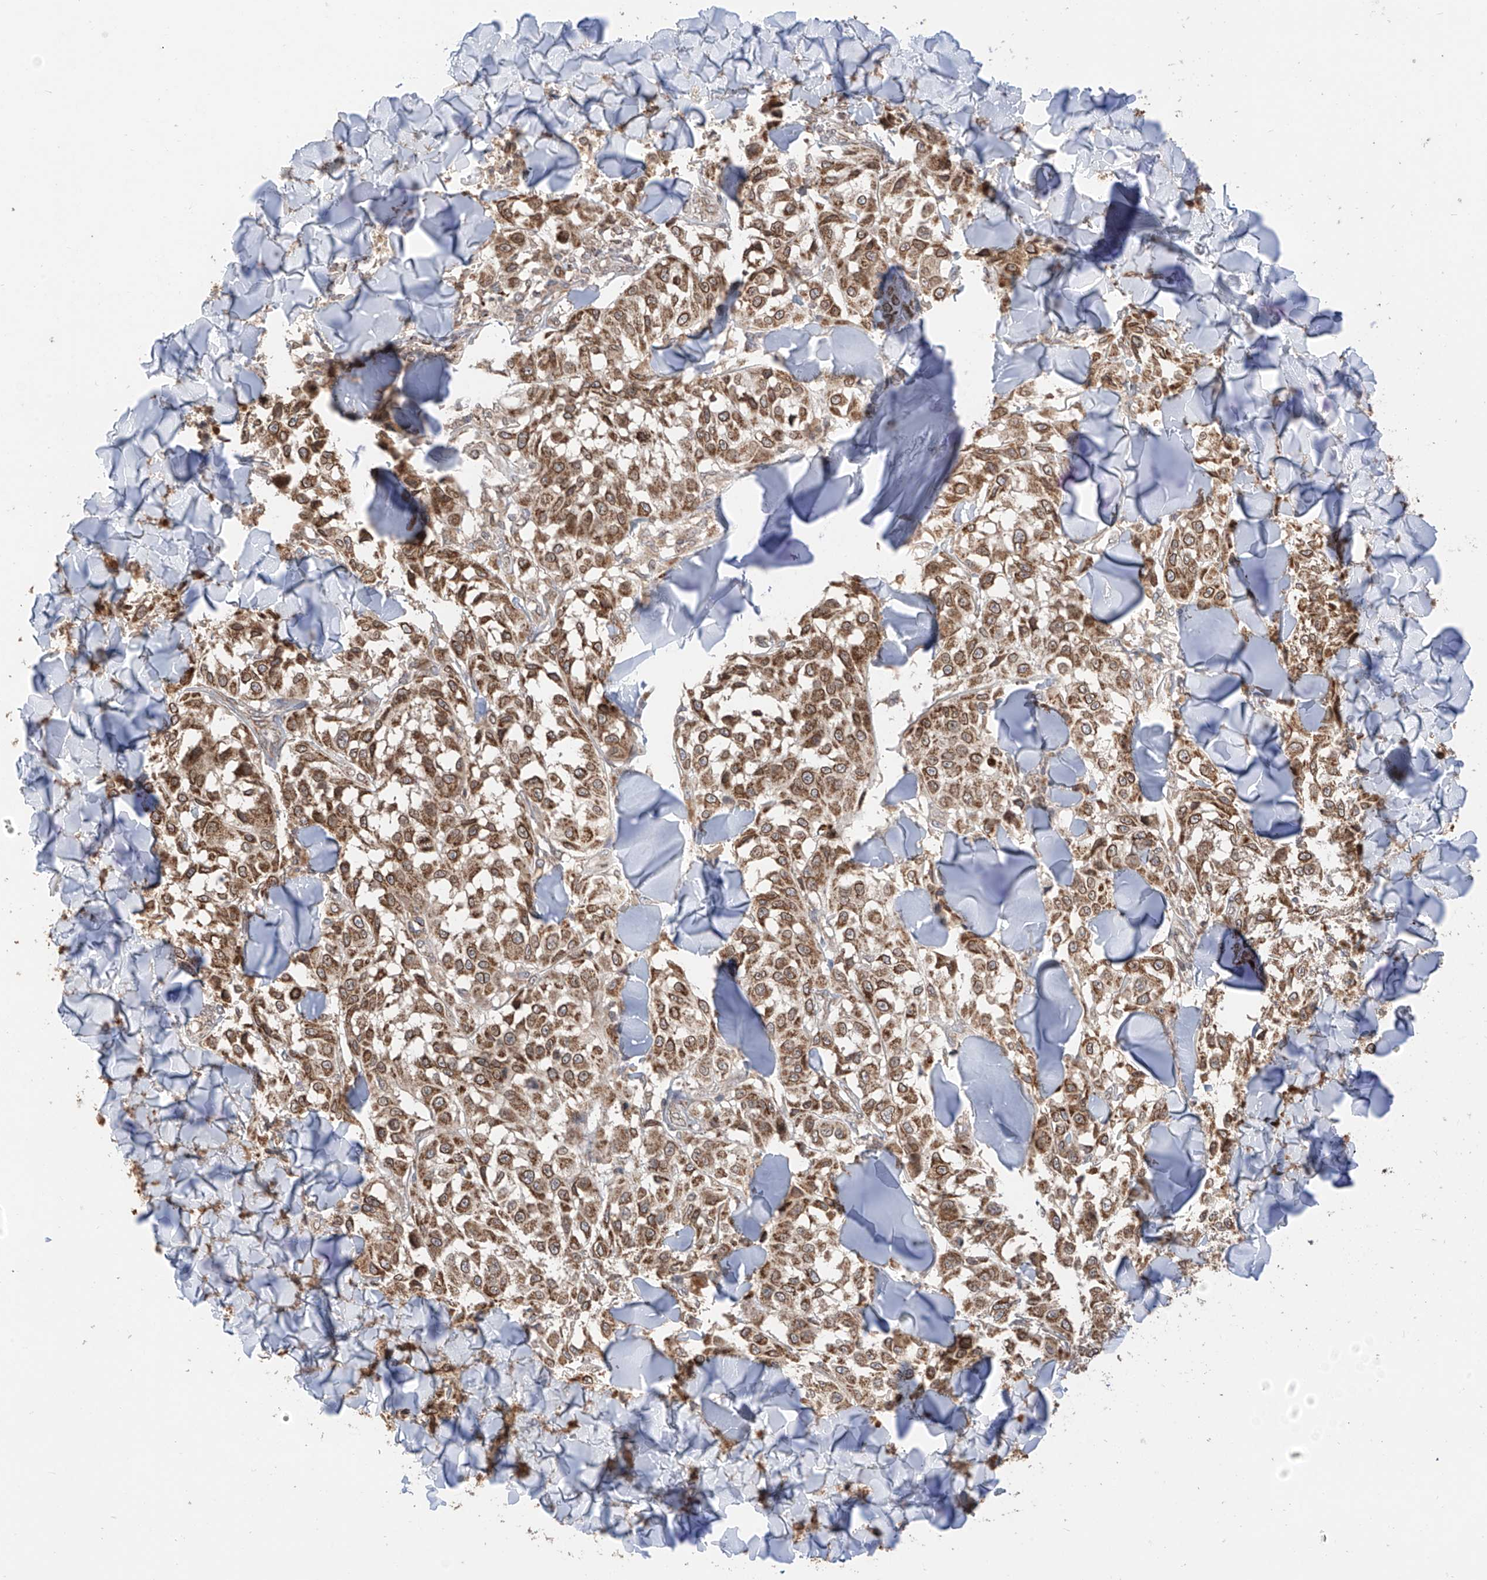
{"staining": {"intensity": "strong", "quantity": ">75%", "location": "cytoplasmic/membranous"}, "tissue": "melanoma", "cell_type": "Tumor cells", "image_type": "cancer", "snomed": [{"axis": "morphology", "description": "Malignant melanoma, NOS"}, {"axis": "topography", "description": "Skin"}], "caption": "This image displays malignant melanoma stained with IHC to label a protein in brown. The cytoplasmic/membranous of tumor cells show strong positivity for the protein. Nuclei are counter-stained blue.", "gene": "AHCTF1", "patient": {"sex": "female", "age": 64}}